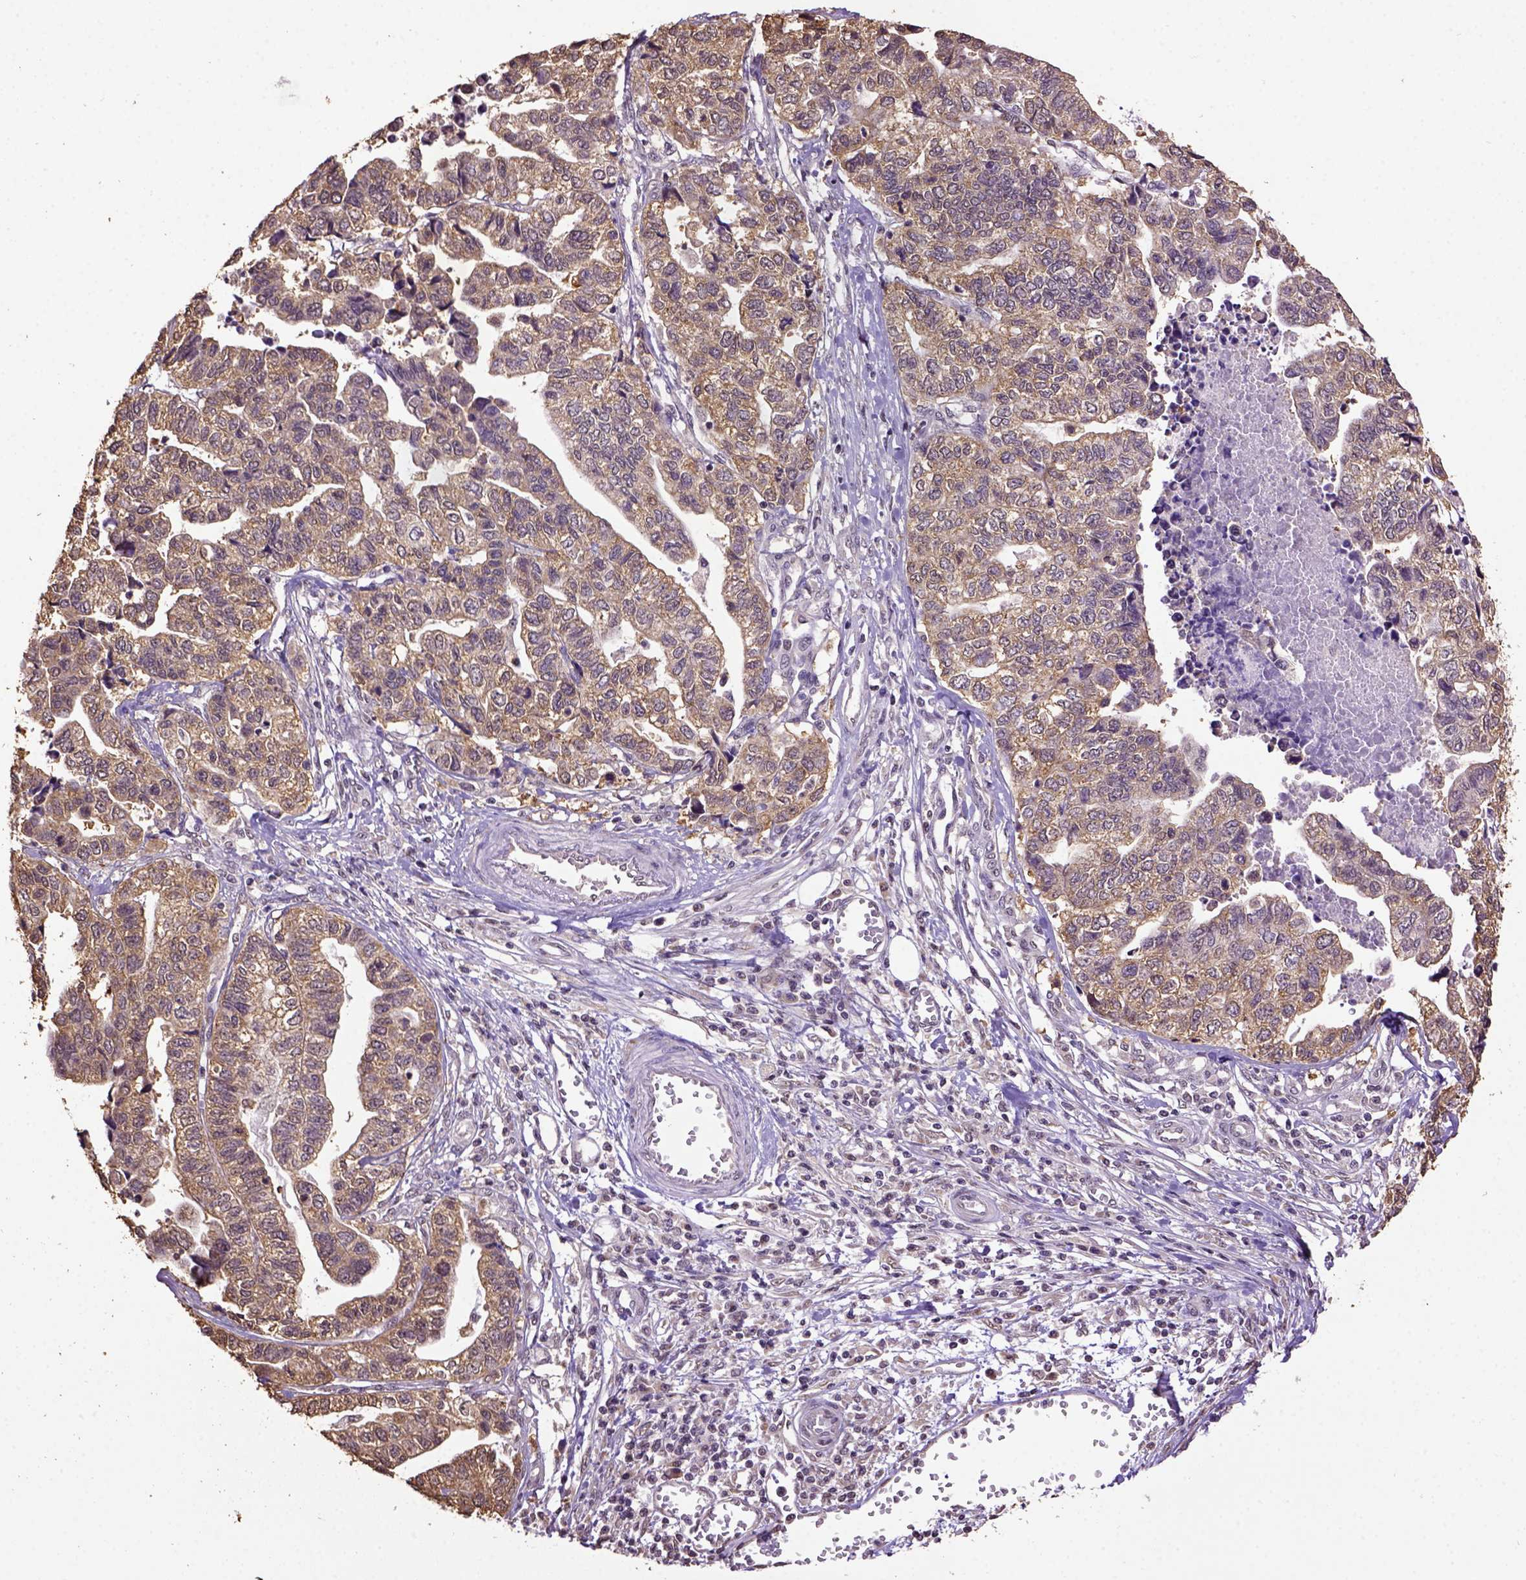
{"staining": {"intensity": "moderate", "quantity": "<25%", "location": "cytoplasmic/membranous"}, "tissue": "stomach cancer", "cell_type": "Tumor cells", "image_type": "cancer", "snomed": [{"axis": "morphology", "description": "Adenocarcinoma, NOS"}, {"axis": "topography", "description": "Stomach, upper"}], "caption": "The photomicrograph displays immunohistochemical staining of stomach cancer. There is moderate cytoplasmic/membranous expression is seen in approximately <25% of tumor cells.", "gene": "WDR17", "patient": {"sex": "female", "age": 67}}